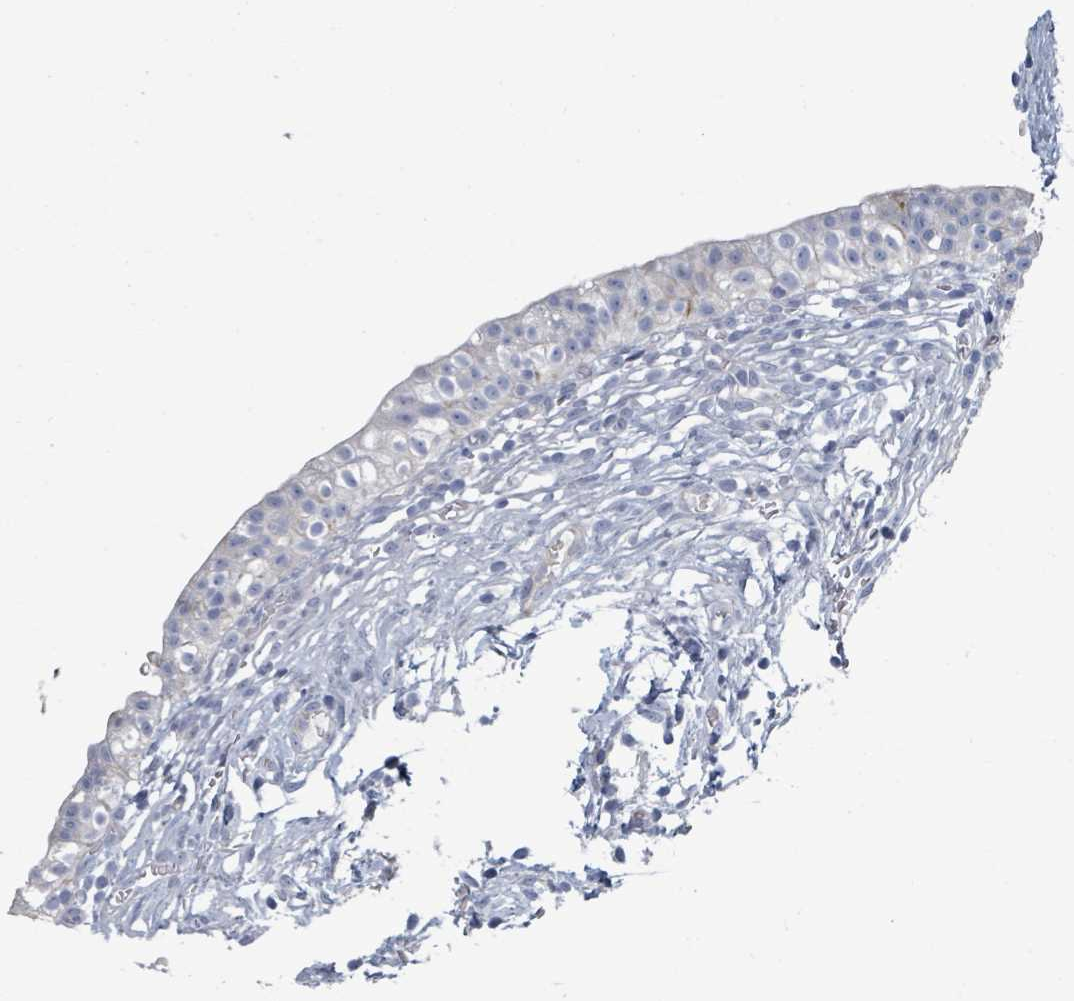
{"staining": {"intensity": "negative", "quantity": "none", "location": "none"}, "tissue": "urinary bladder", "cell_type": "Urothelial cells", "image_type": "normal", "snomed": [{"axis": "morphology", "description": "Normal tissue, NOS"}, {"axis": "topography", "description": "Urinary bladder"}, {"axis": "topography", "description": "Peripheral nerve tissue"}], "caption": "Immunohistochemical staining of benign urinary bladder demonstrates no significant positivity in urothelial cells.", "gene": "RAB33B", "patient": {"sex": "male", "age": 55}}